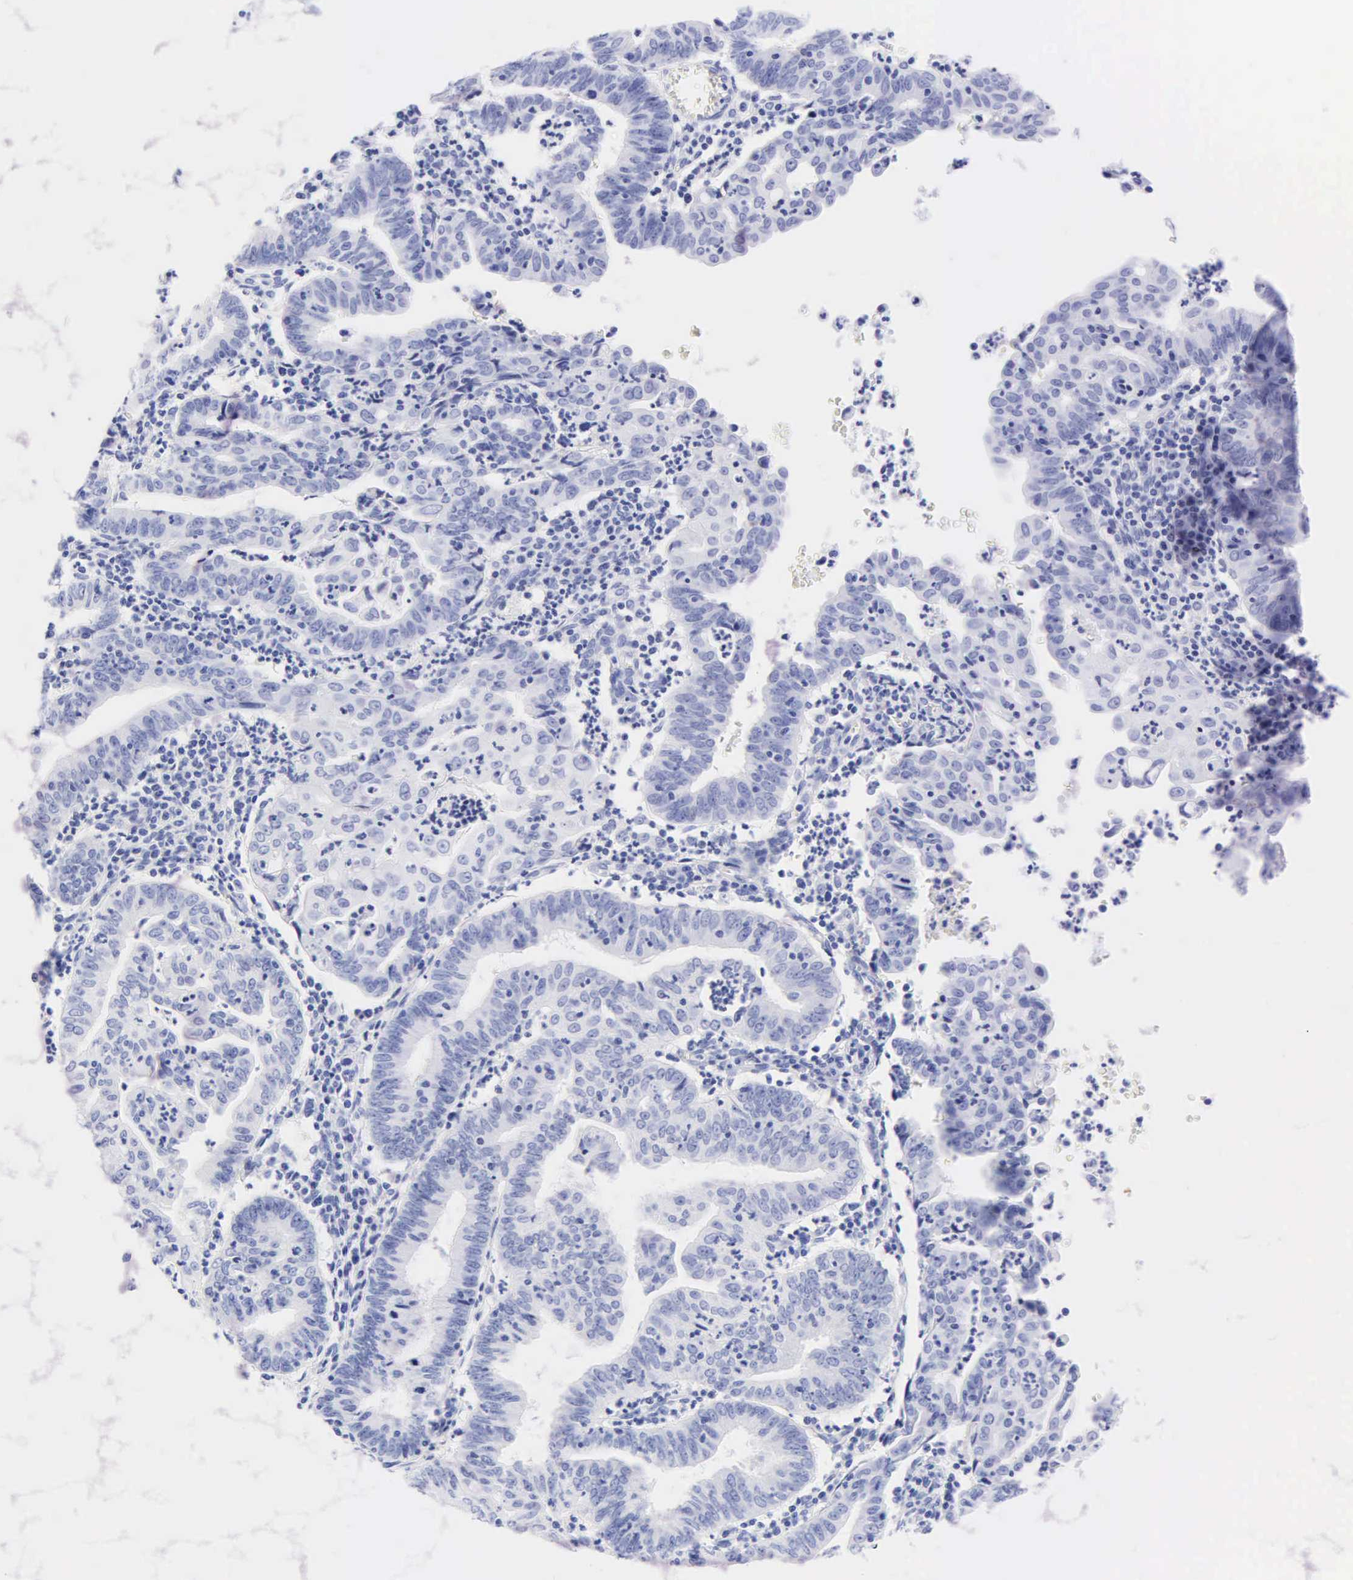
{"staining": {"intensity": "negative", "quantity": "none", "location": "none"}, "tissue": "endometrial cancer", "cell_type": "Tumor cells", "image_type": "cancer", "snomed": [{"axis": "morphology", "description": "Adenocarcinoma, NOS"}, {"axis": "topography", "description": "Endometrium"}], "caption": "A histopathology image of human endometrial cancer is negative for staining in tumor cells.", "gene": "DES", "patient": {"sex": "female", "age": 60}}